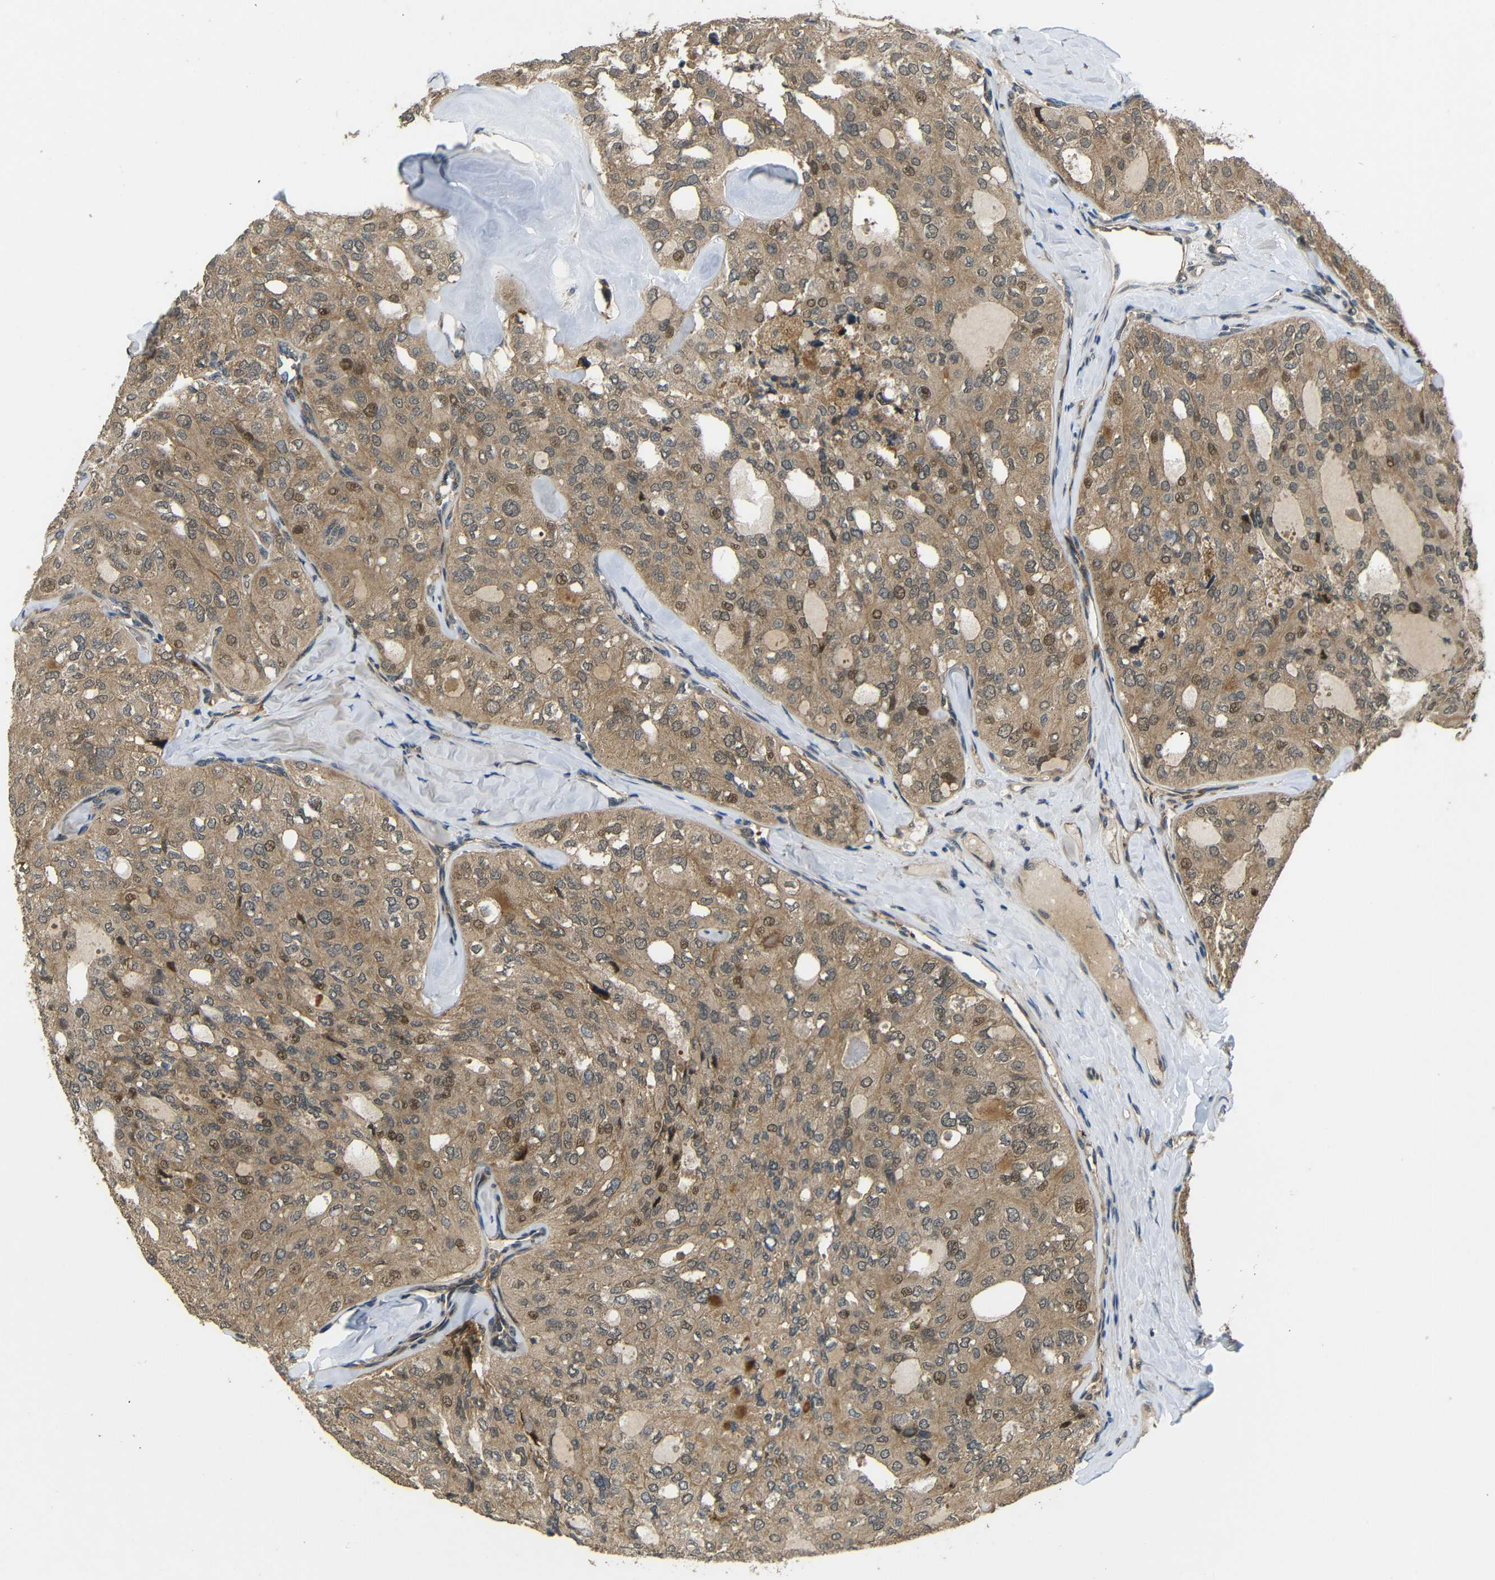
{"staining": {"intensity": "weak", "quantity": ">75%", "location": "cytoplasmic/membranous"}, "tissue": "thyroid cancer", "cell_type": "Tumor cells", "image_type": "cancer", "snomed": [{"axis": "morphology", "description": "Follicular adenoma carcinoma, NOS"}, {"axis": "topography", "description": "Thyroid gland"}], "caption": "Thyroid cancer stained for a protein (brown) reveals weak cytoplasmic/membranous positive staining in about >75% of tumor cells.", "gene": "EPHB2", "patient": {"sex": "male", "age": 75}}